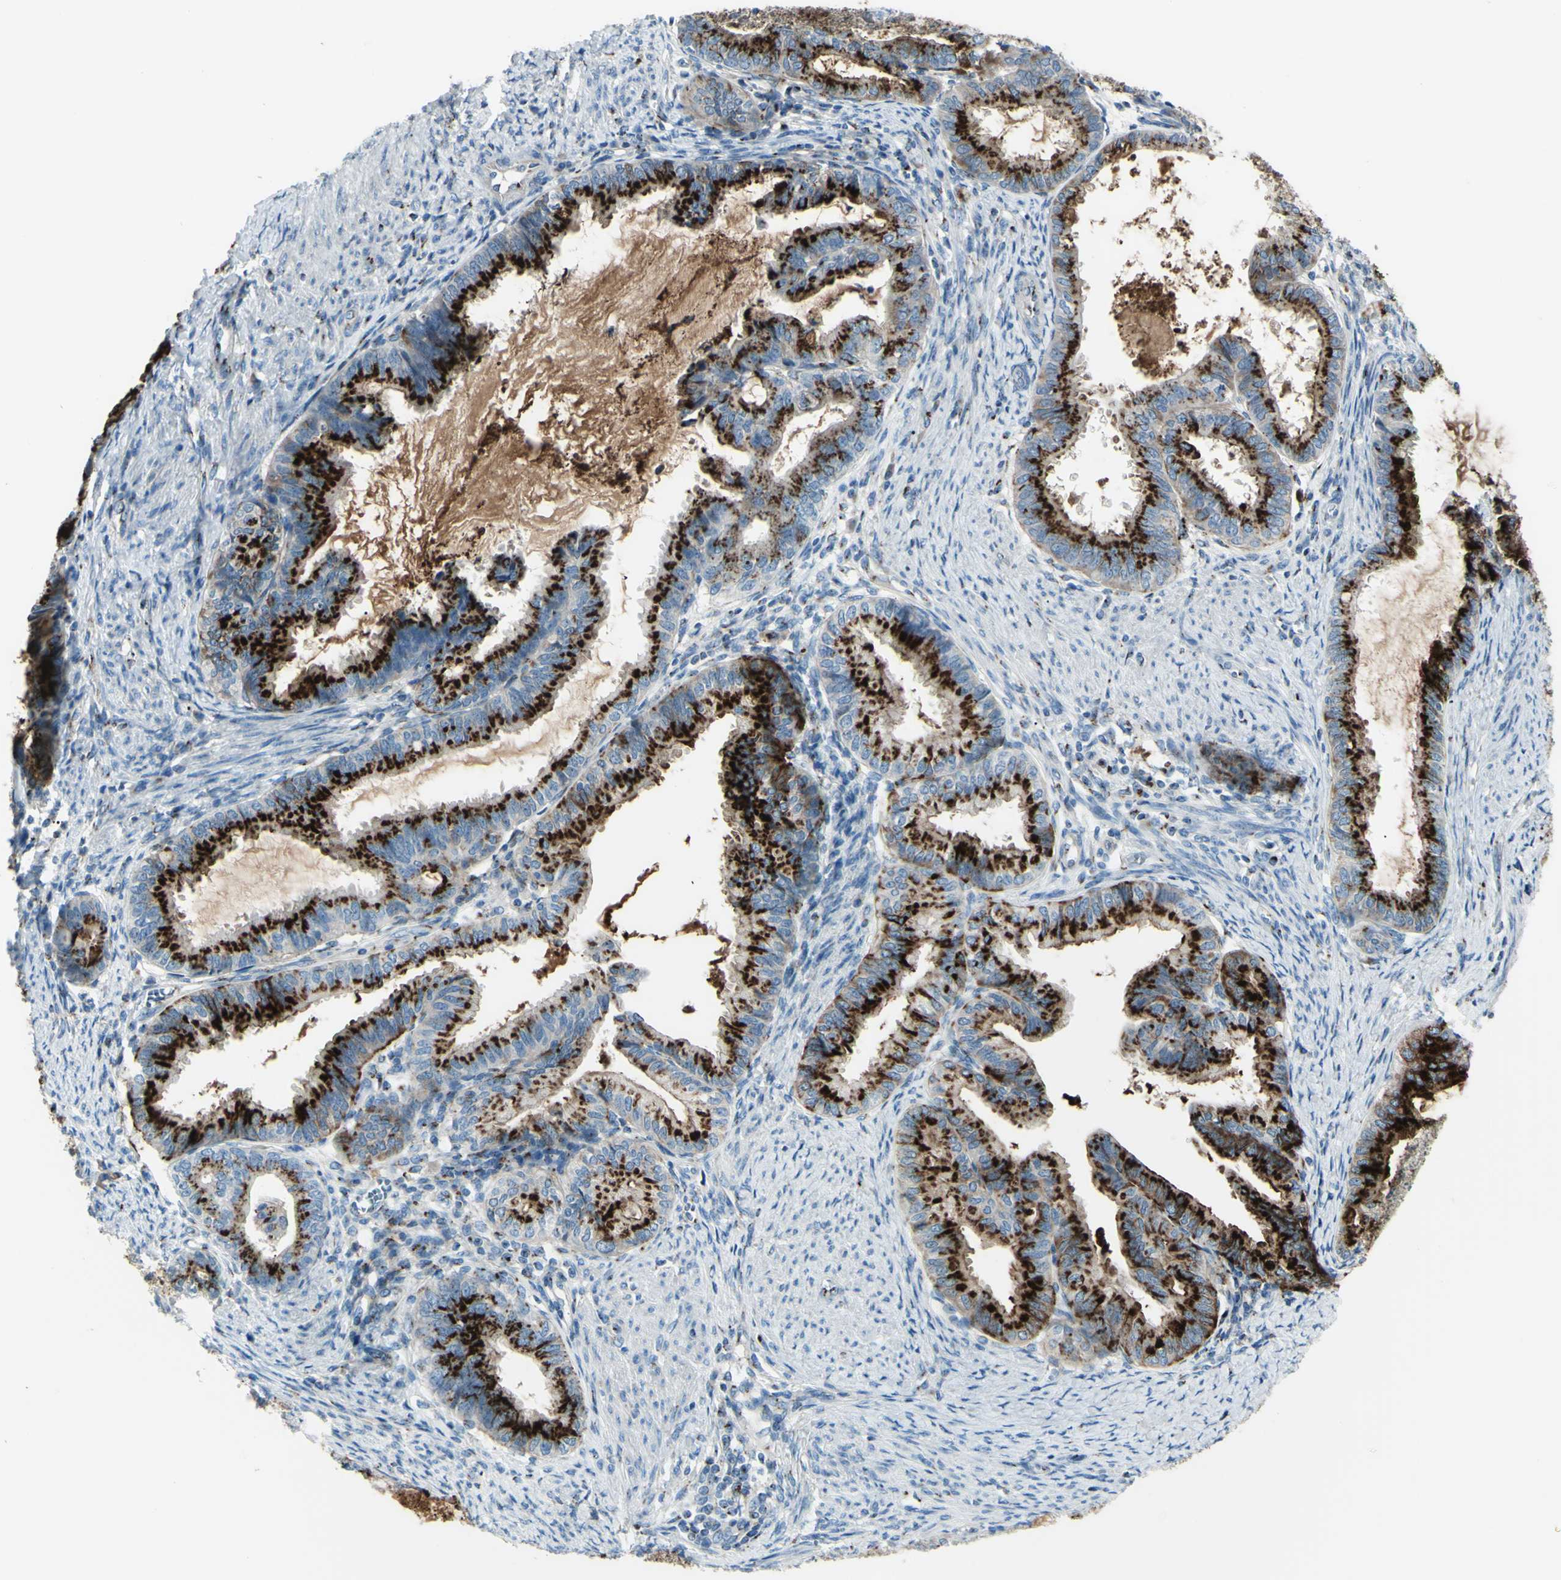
{"staining": {"intensity": "strong", "quantity": ">75%", "location": "cytoplasmic/membranous"}, "tissue": "endometrial cancer", "cell_type": "Tumor cells", "image_type": "cancer", "snomed": [{"axis": "morphology", "description": "Adenocarcinoma, NOS"}, {"axis": "topography", "description": "Endometrium"}], "caption": "Human endometrial cancer (adenocarcinoma) stained with a brown dye exhibits strong cytoplasmic/membranous positive positivity in approximately >75% of tumor cells.", "gene": "B4GALT1", "patient": {"sex": "female", "age": 86}}